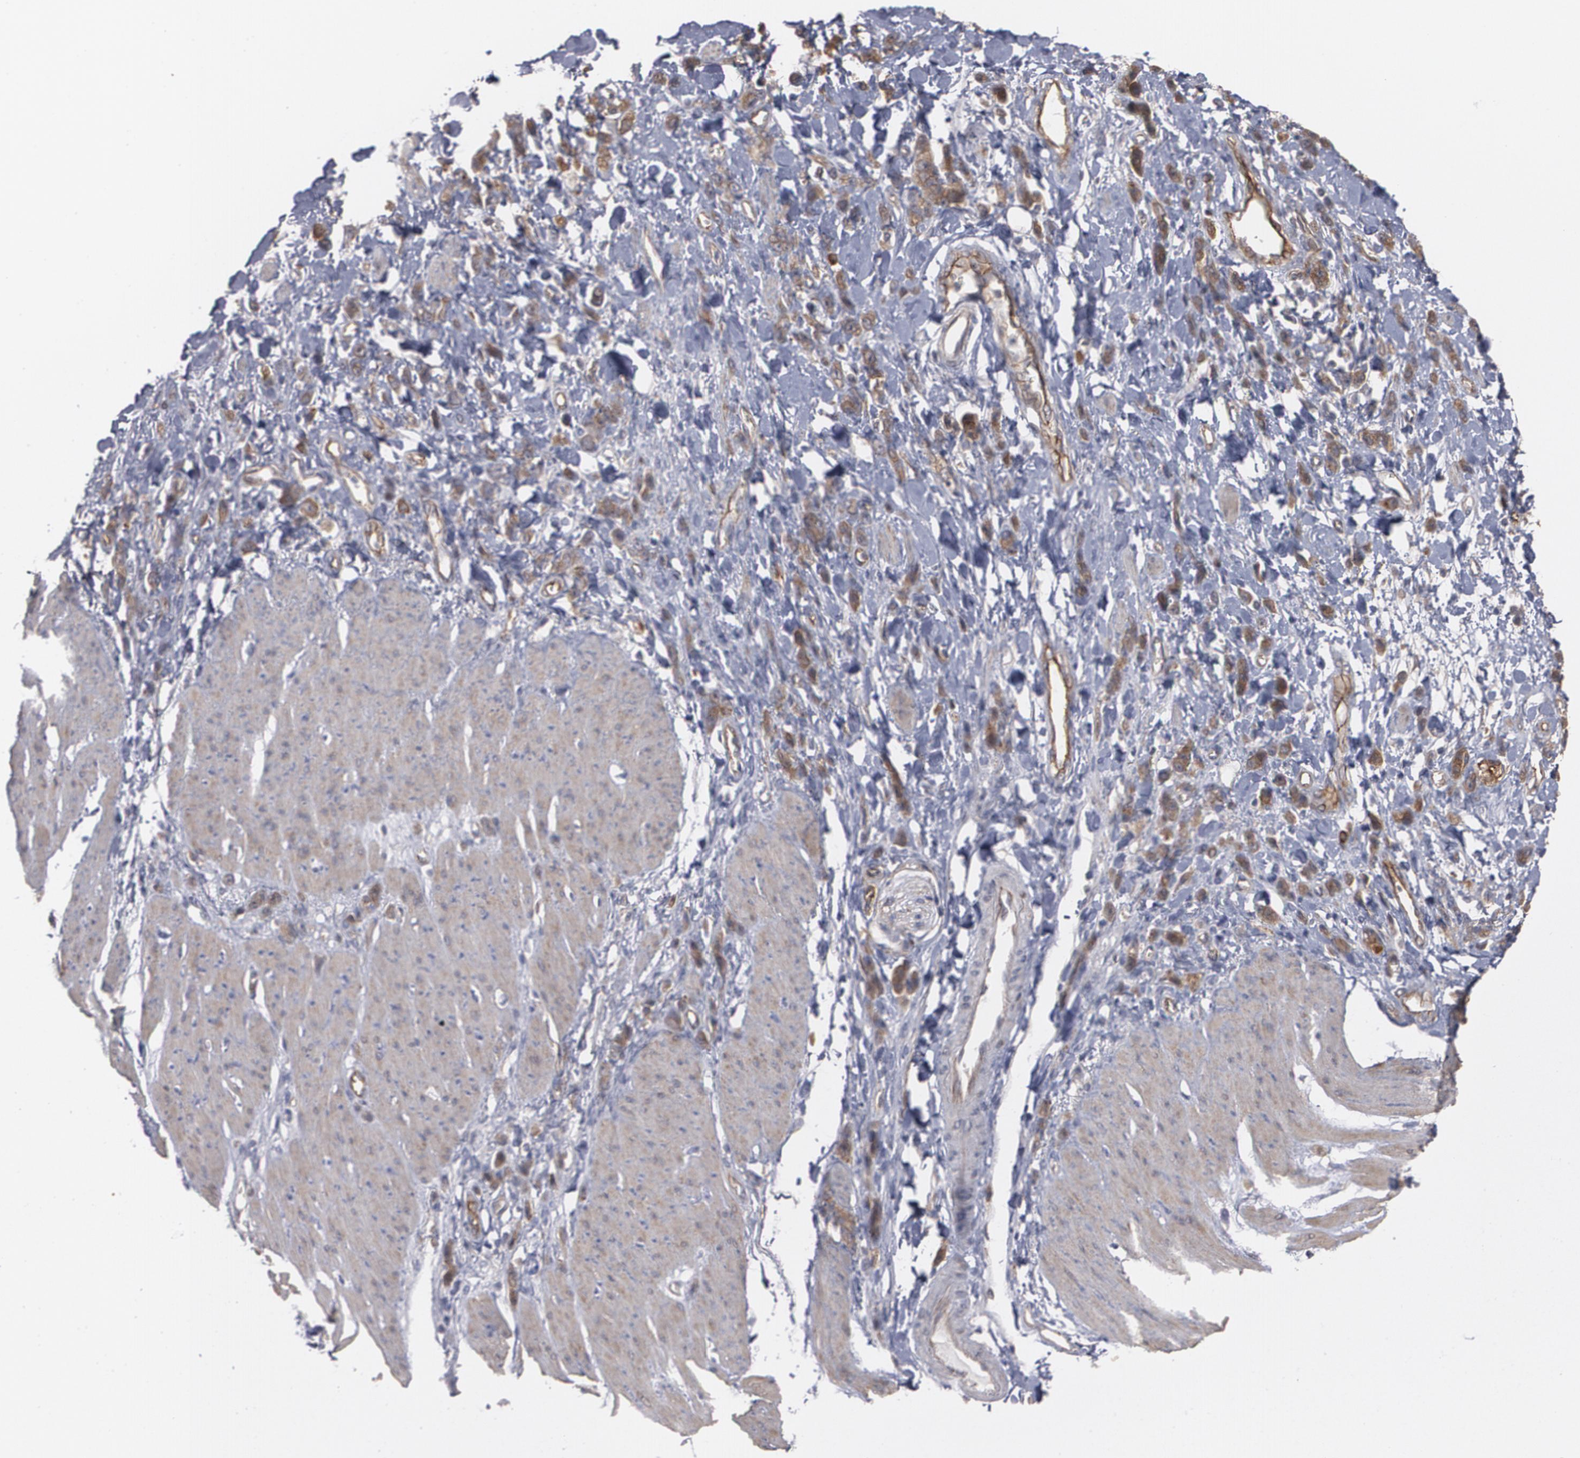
{"staining": {"intensity": "moderate", "quantity": ">75%", "location": "cytoplasmic/membranous"}, "tissue": "stomach cancer", "cell_type": "Tumor cells", "image_type": "cancer", "snomed": [{"axis": "morphology", "description": "Normal tissue, NOS"}, {"axis": "morphology", "description": "Adenocarcinoma, NOS"}, {"axis": "topography", "description": "Stomach"}], "caption": "High-power microscopy captured an IHC photomicrograph of stomach cancer, revealing moderate cytoplasmic/membranous positivity in about >75% of tumor cells.", "gene": "TJP1", "patient": {"sex": "male", "age": 82}}